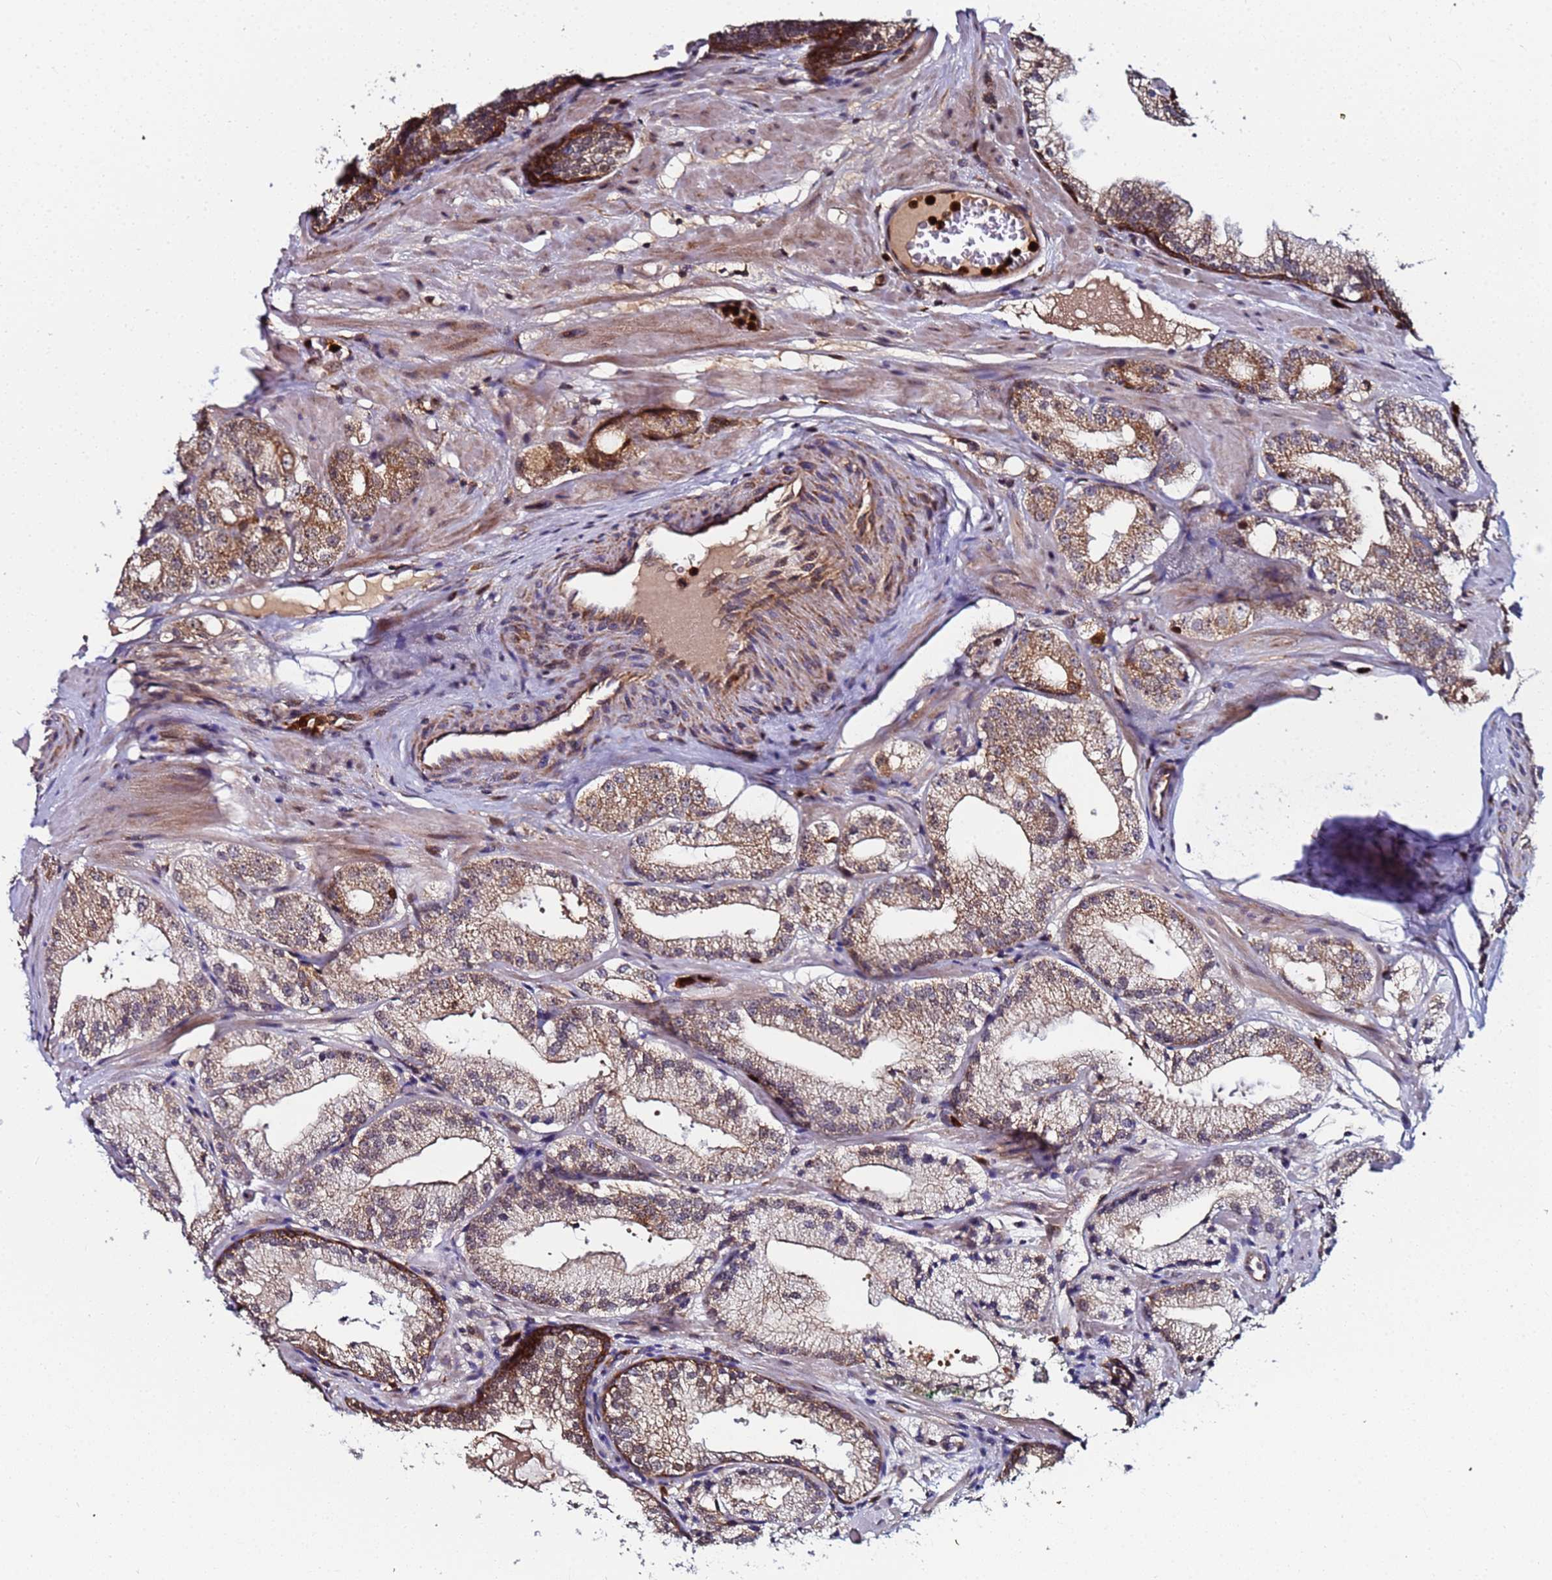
{"staining": {"intensity": "strong", "quantity": "25%-75%", "location": "cytoplasmic/membranous"}, "tissue": "prostate cancer", "cell_type": "Tumor cells", "image_type": "cancer", "snomed": [{"axis": "morphology", "description": "Adenocarcinoma, Low grade"}, {"axis": "topography", "description": "Prostate"}], "caption": "This histopathology image reveals prostate cancer stained with immunohistochemistry to label a protein in brown. The cytoplasmic/membranous of tumor cells show strong positivity for the protein. Nuclei are counter-stained blue.", "gene": "CCDC127", "patient": {"sex": "male", "age": 60}}